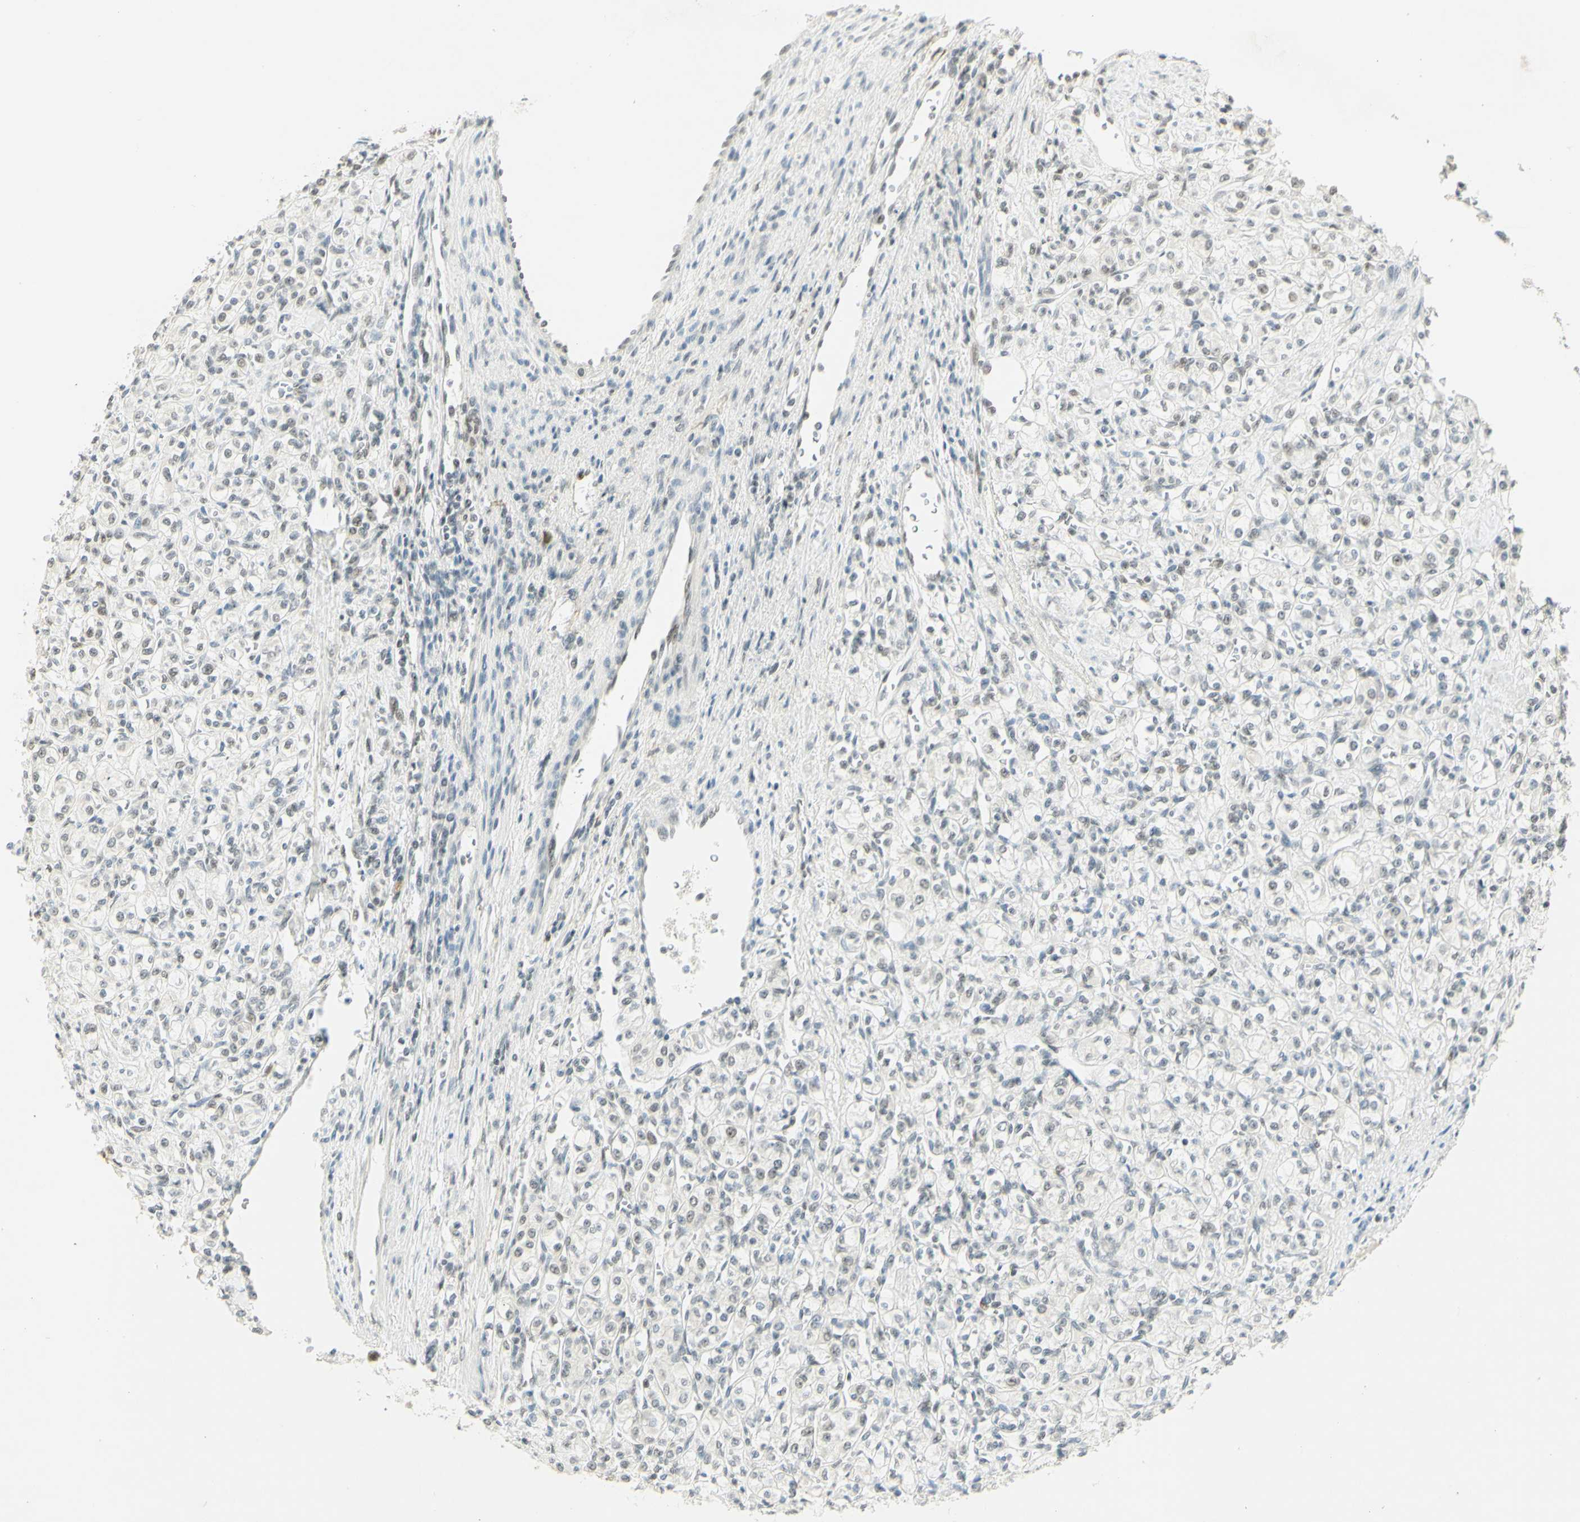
{"staining": {"intensity": "negative", "quantity": "none", "location": "none"}, "tissue": "renal cancer", "cell_type": "Tumor cells", "image_type": "cancer", "snomed": [{"axis": "morphology", "description": "Adenocarcinoma, NOS"}, {"axis": "topography", "description": "Kidney"}], "caption": "Renal cancer was stained to show a protein in brown. There is no significant expression in tumor cells. (Stains: DAB (3,3'-diaminobenzidine) immunohistochemistry (IHC) with hematoxylin counter stain, Microscopy: brightfield microscopy at high magnification).", "gene": "PMS2", "patient": {"sex": "male", "age": 77}}